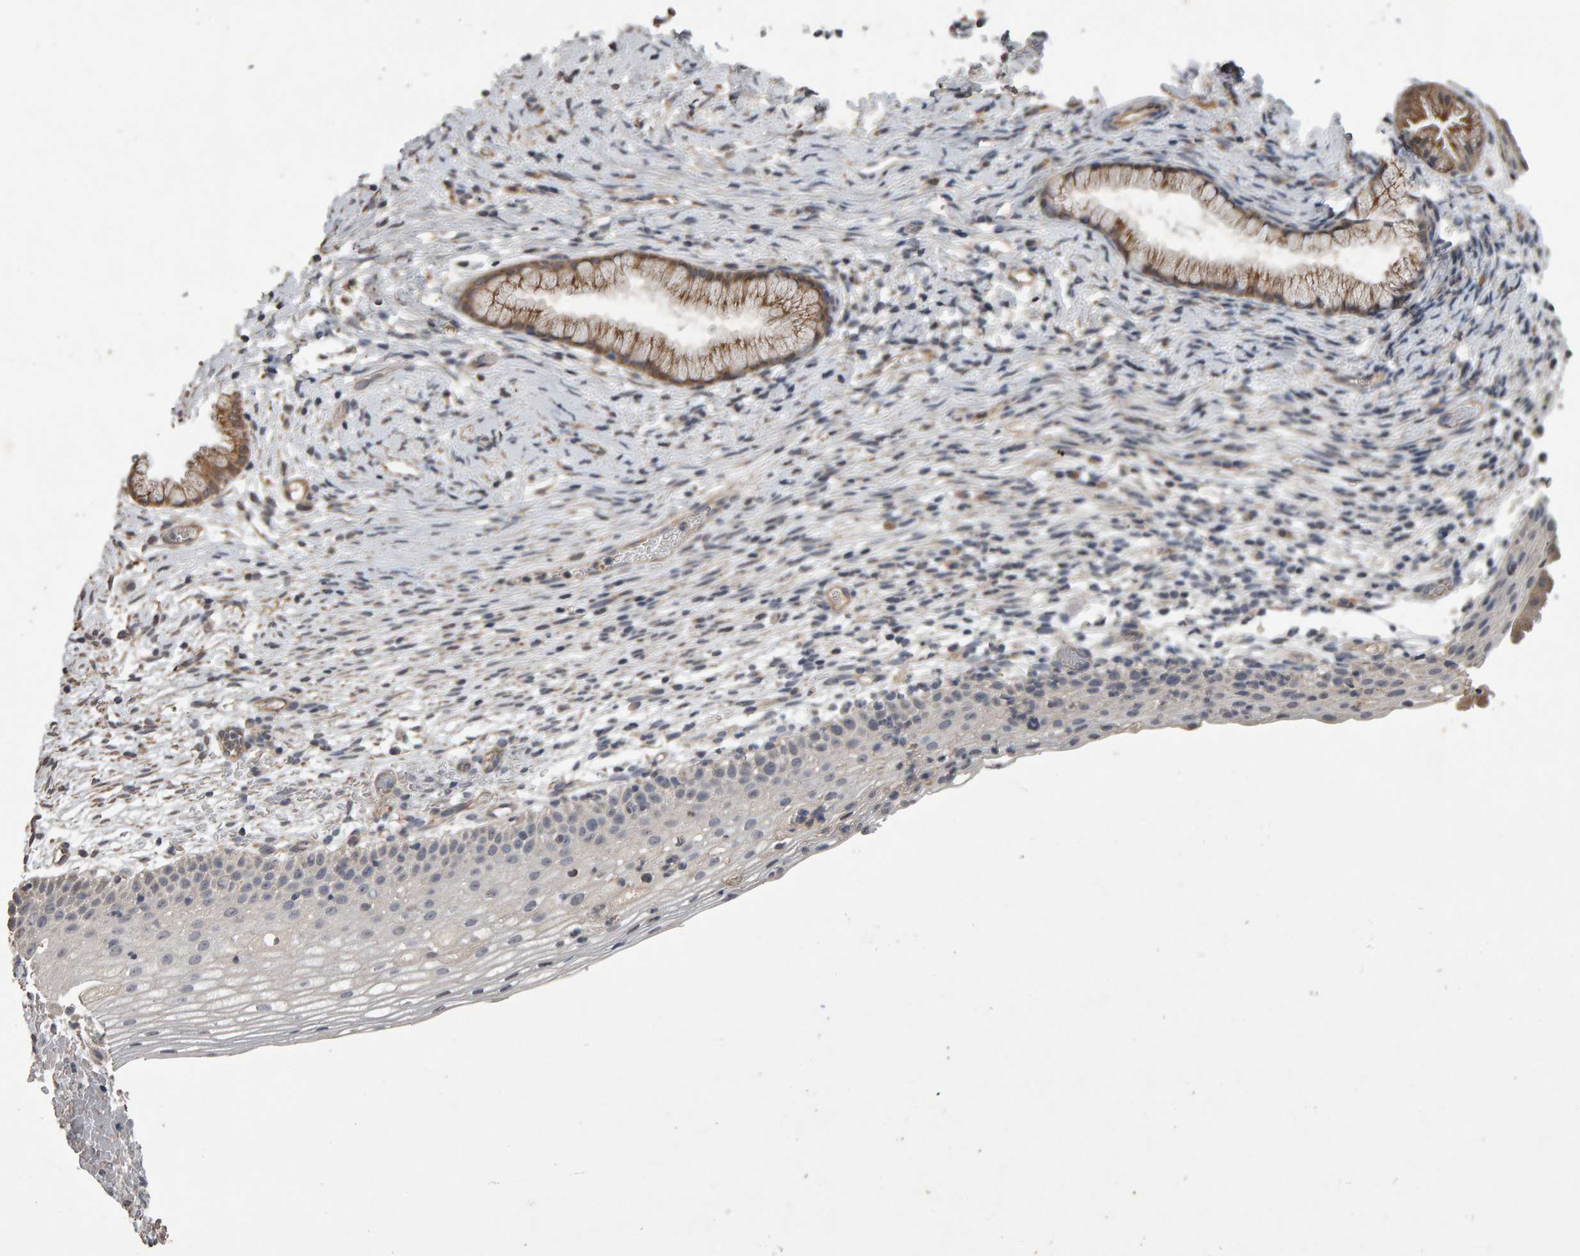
{"staining": {"intensity": "weak", "quantity": ">75%", "location": "cytoplasmic/membranous"}, "tissue": "cervix", "cell_type": "Glandular cells", "image_type": "normal", "snomed": [{"axis": "morphology", "description": "Normal tissue, NOS"}, {"axis": "topography", "description": "Cervix"}], "caption": "This micrograph reveals immunohistochemistry staining of normal cervix, with low weak cytoplasmic/membranous positivity in approximately >75% of glandular cells.", "gene": "COASY", "patient": {"sex": "female", "age": 72}}